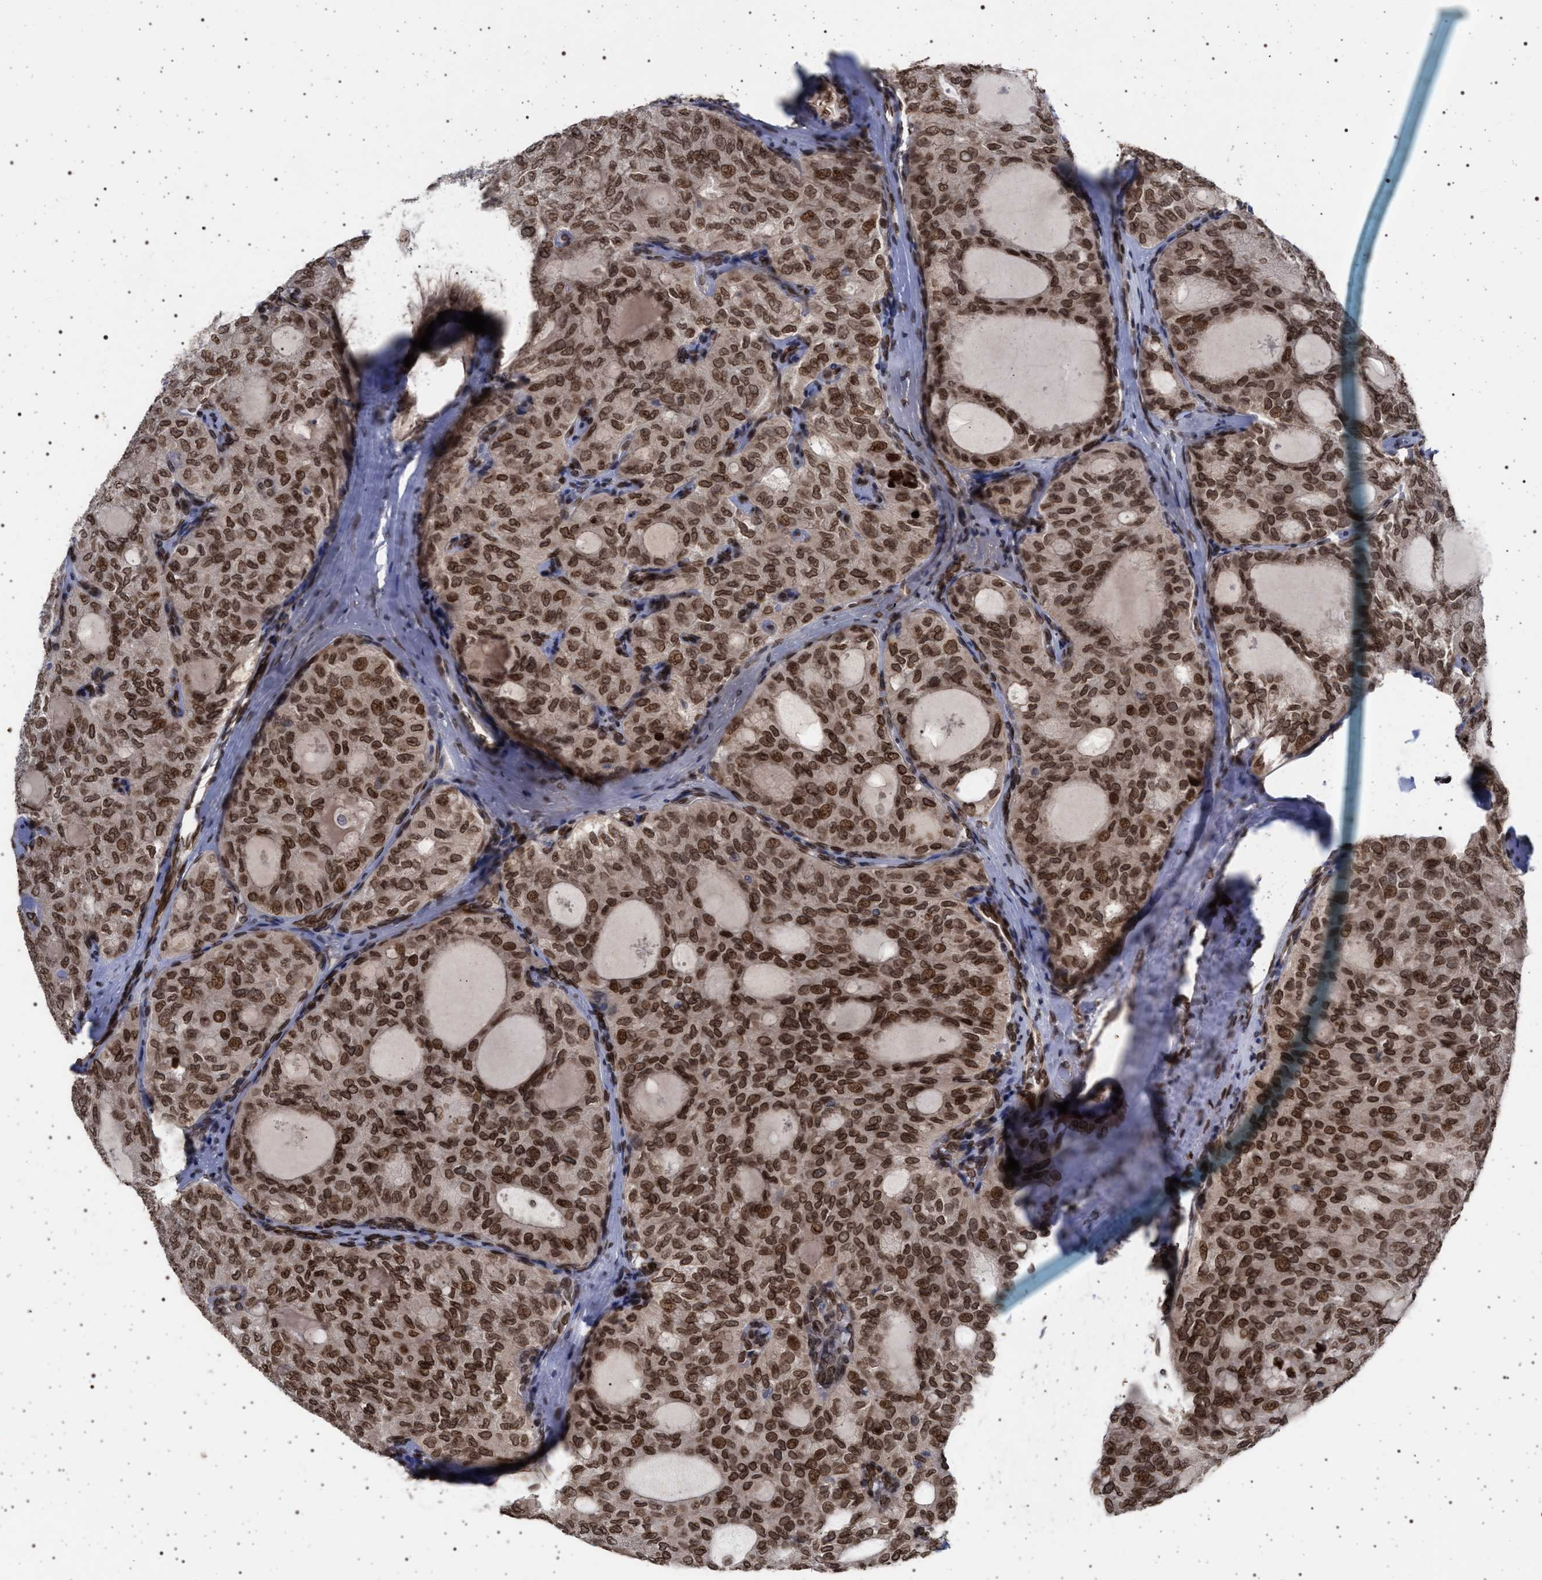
{"staining": {"intensity": "strong", "quantity": ">75%", "location": "cytoplasmic/membranous,nuclear"}, "tissue": "thyroid cancer", "cell_type": "Tumor cells", "image_type": "cancer", "snomed": [{"axis": "morphology", "description": "Follicular adenoma carcinoma, NOS"}, {"axis": "topography", "description": "Thyroid gland"}], "caption": "IHC histopathology image of neoplastic tissue: human thyroid follicular adenoma carcinoma stained using immunohistochemistry reveals high levels of strong protein expression localized specifically in the cytoplasmic/membranous and nuclear of tumor cells, appearing as a cytoplasmic/membranous and nuclear brown color.", "gene": "ING2", "patient": {"sex": "male", "age": 75}}